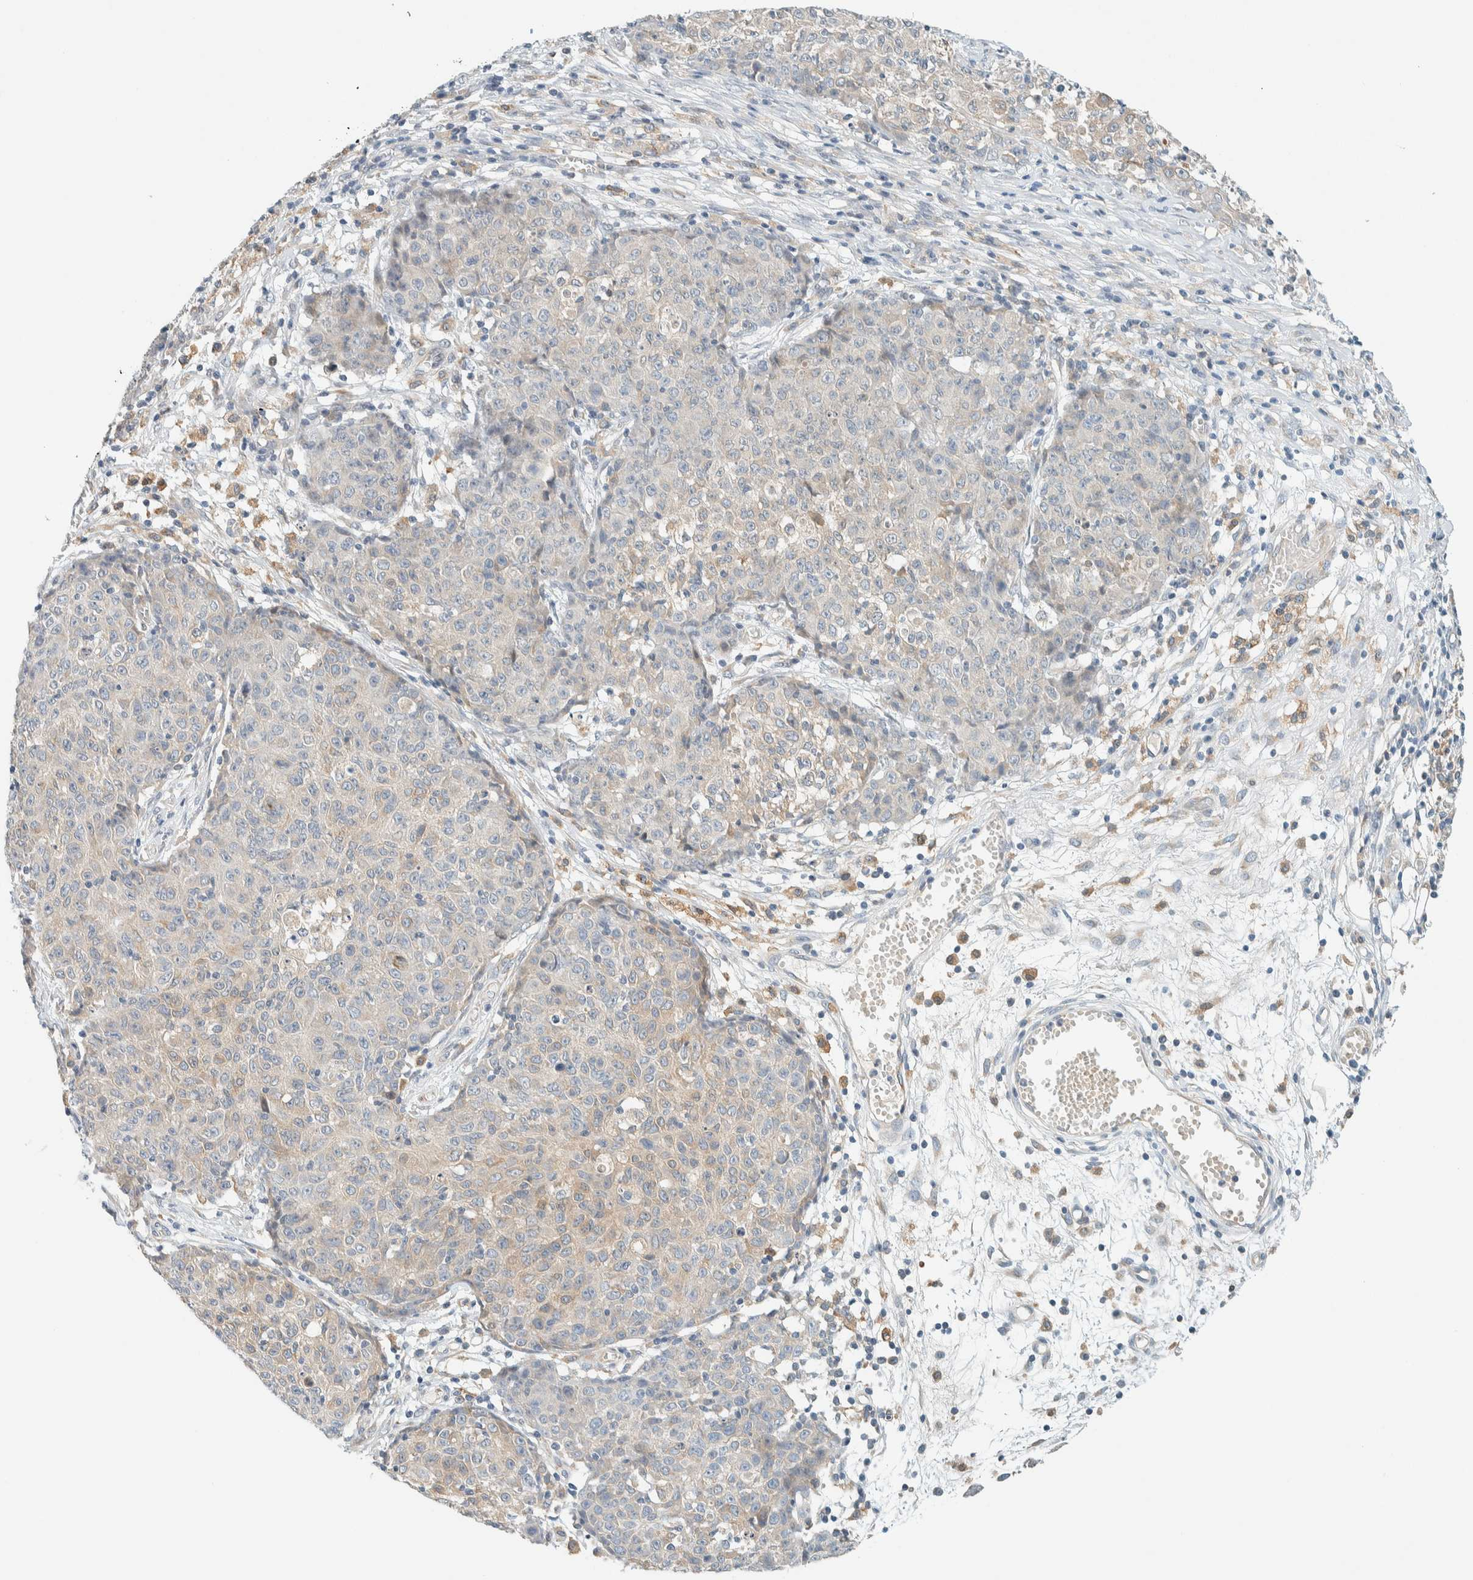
{"staining": {"intensity": "negative", "quantity": "none", "location": "none"}, "tissue": "ovarian cancer", "cell_type": "Tumor cells", "image_type": "cancer", "snomed": [{"axis": "morphology", "description": "Carcinoma, endometroid"}, {"axis": "topography", "description": "Ovary"}], "caption": "DAB (3,3'-diaminobenzidine) immunohistochemical staining of ovarian cancer (endometroid carcinoma) shows no significant positivity in tumor cells.", "gene": "SUMF2", "patient": {"sex": "female", "age": 42}}